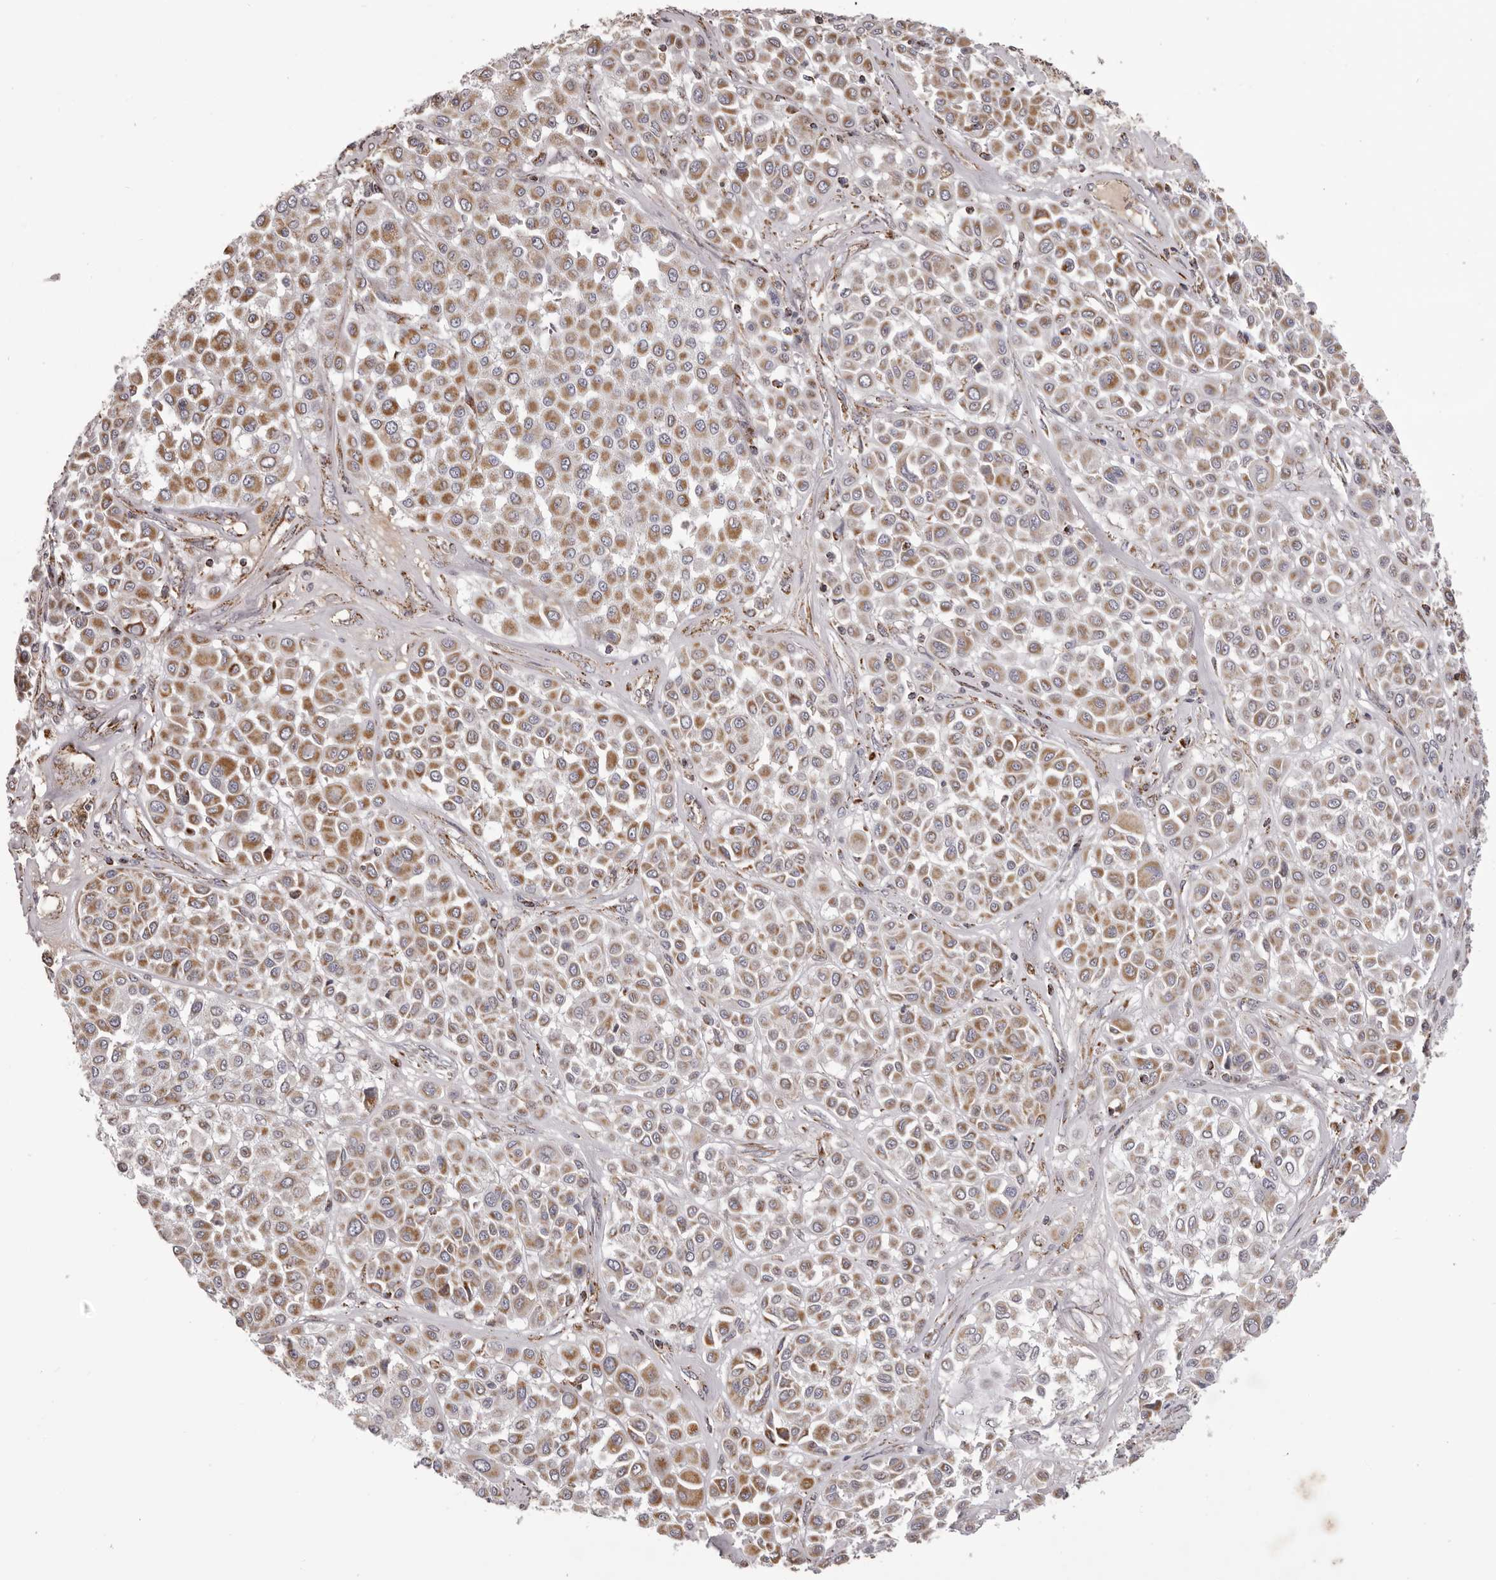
{"staining": {"intensity": "moderate", "quantity": ">75%", "location": "cytoplasmic/membranous"}, "tissue": "melanoma", "cell_type": "Tumor cells", "image_type": "cancer", "snomed": [{"axis": "morphology", "description": "Malignant melanoma, Metastatic site"}, {"axis": "topography", "description": "Soft tissue"}], "caption": "Immunohistochemistry staining of malignant melanoma (metastatic site), which reveals medium levels of moderate cytoplasmic/membranous staining in approximately >75% of tumor cells indicating moderate cytoplasmic/membranous protein positivity. The staining was performed using DAB (brown) for protein detection and nuclei were counterstained in hematoxylin (blue).", "gene": "CHRM2", "patient": {"sex": "male", "age": 41}}